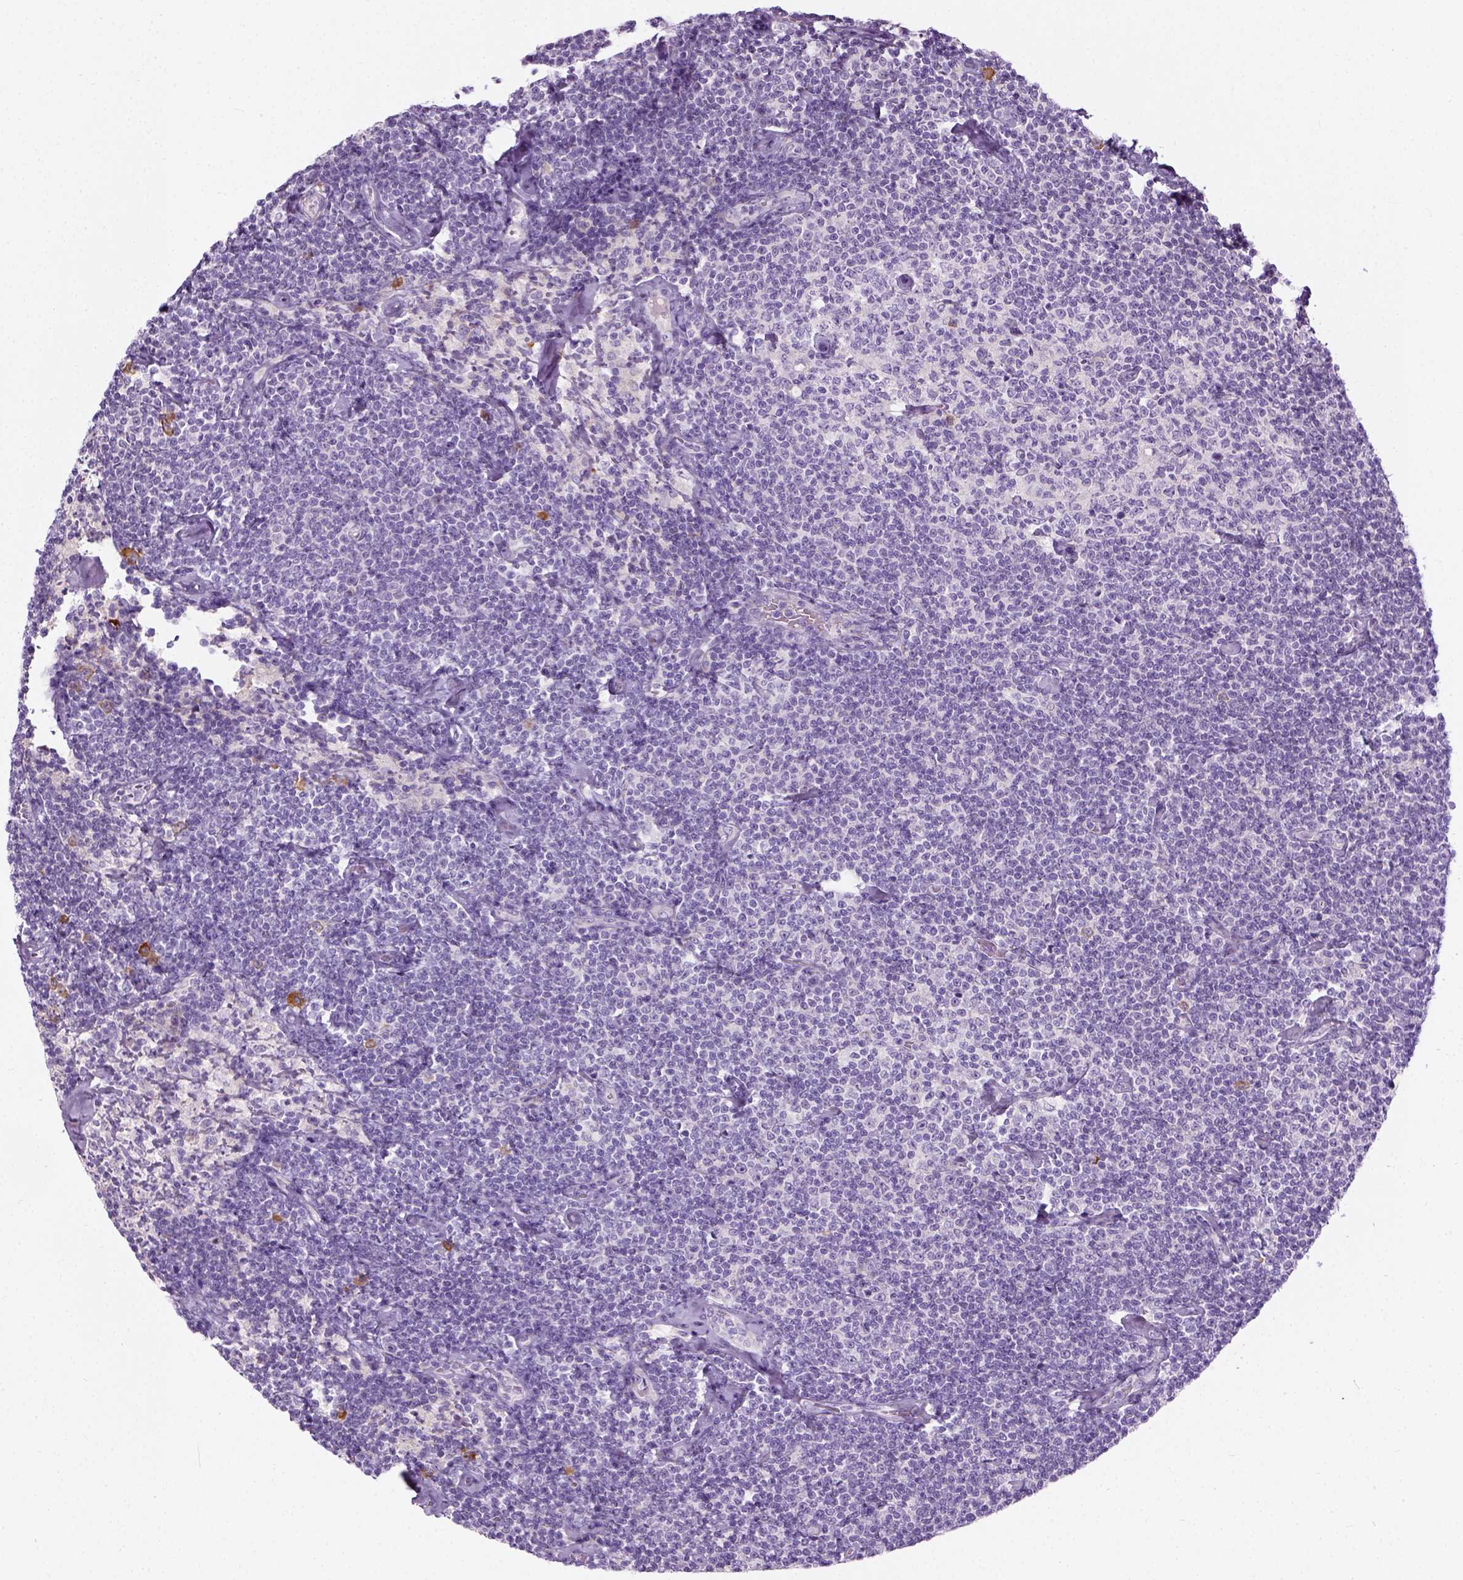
{"staining": {"intensity": "negative", "quantity": "none", "location": "none"}, "tissue": "lymphoma", "cell_type": "Tumor cells", "image_type": "cancer", "snomed": [{"axis": "morphology", "description": "Malignant lymphoma, non-Hodgkin's type, Low grade"}, {"axis": "topography", "description": "Lymph node"}], "caption": "Histopathology image shows no significant protein expression in tumor cells of lymphoma.", "gene": "TRIM72", "patient": {"sex": "male", "age": 81}}